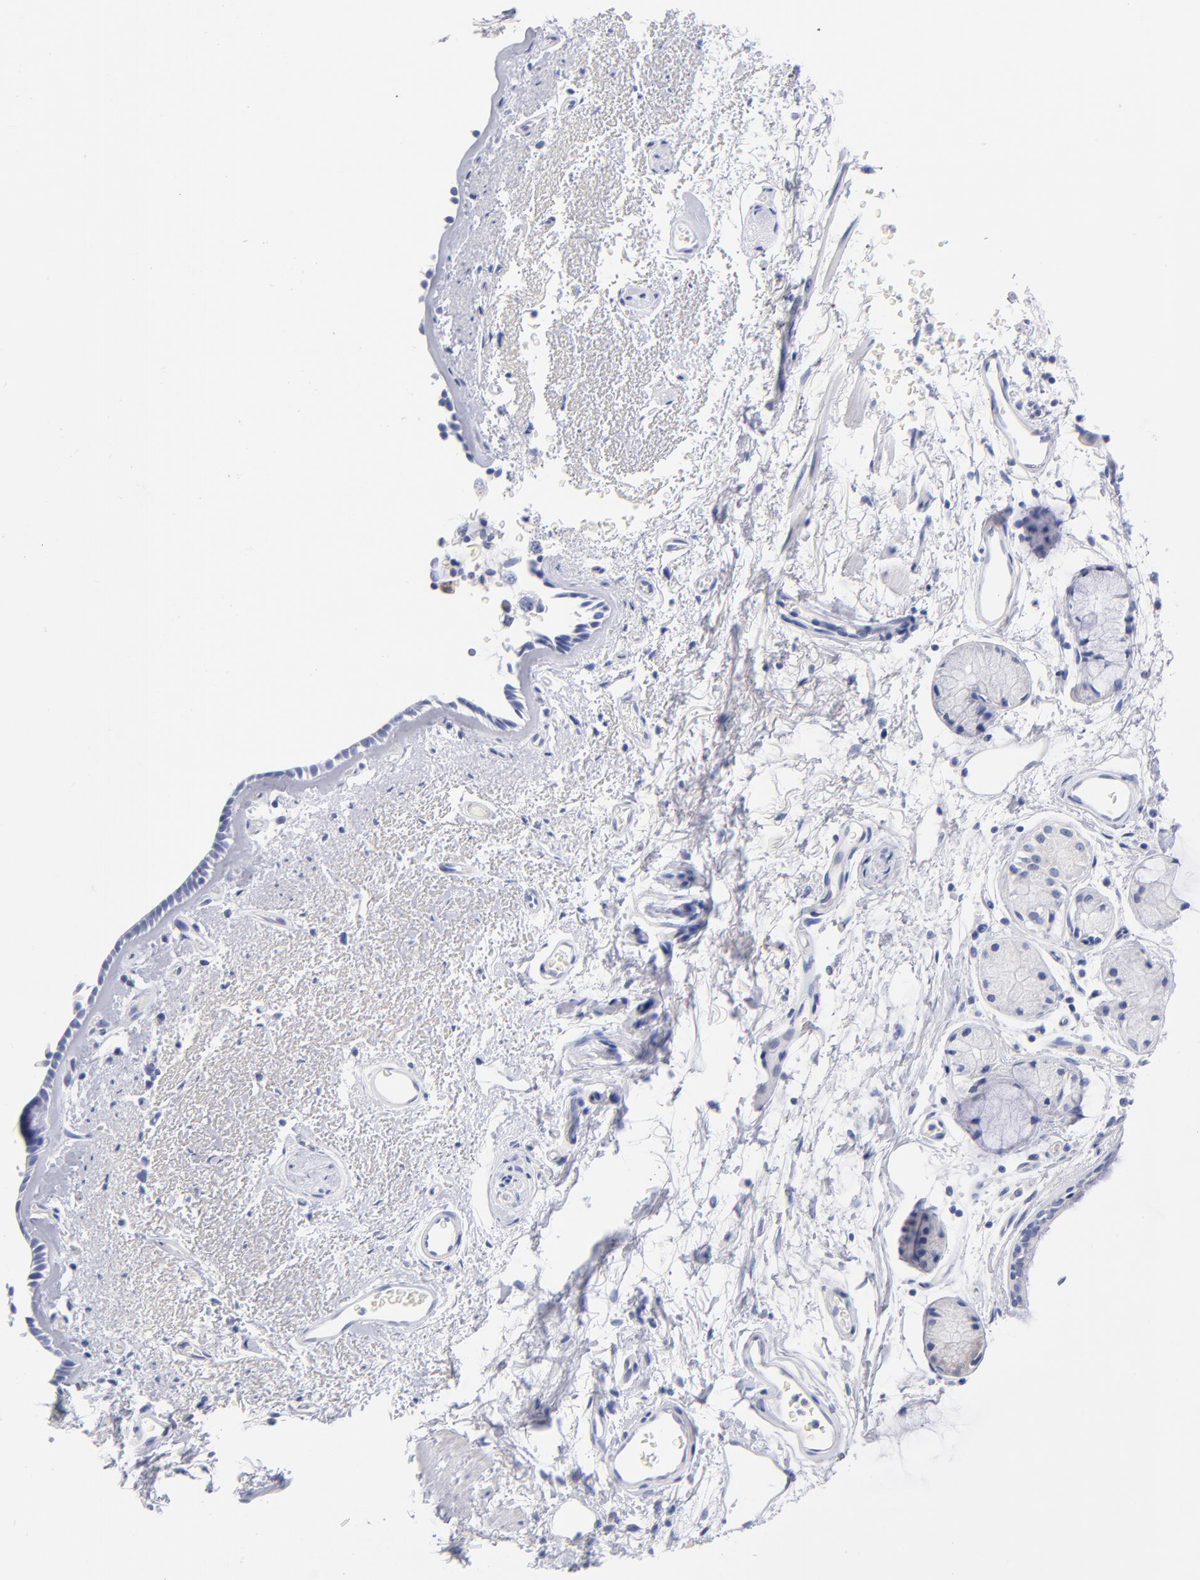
{"staining": {"intensity": "weak", "quantity": "<25%", "location": "cytoplasmic/membranous"}, "tissue": "bronchus", "cell_type": "Respiratory epithelial cells", "image_type": "normal", "snomed": [{"axis": "morphology", "description": "Normal tissue, NOS"}, {"axis": "morphology", "description": "Adenocarcinoma, NOS"}, {"axis": "topography", "description": "Bronchus"}, {"axis": "topography", "description": "Lung"}], "caption": "High power microscopy micrograph of an IHC histopathology image of normal bronchus, revealing no significant staining in respiratory epithelial cells. (Immunohistochemistry, brightfield microscopy, high magnification).", "gene": "BID", "patient": {"sex": "male", "age": 71}}